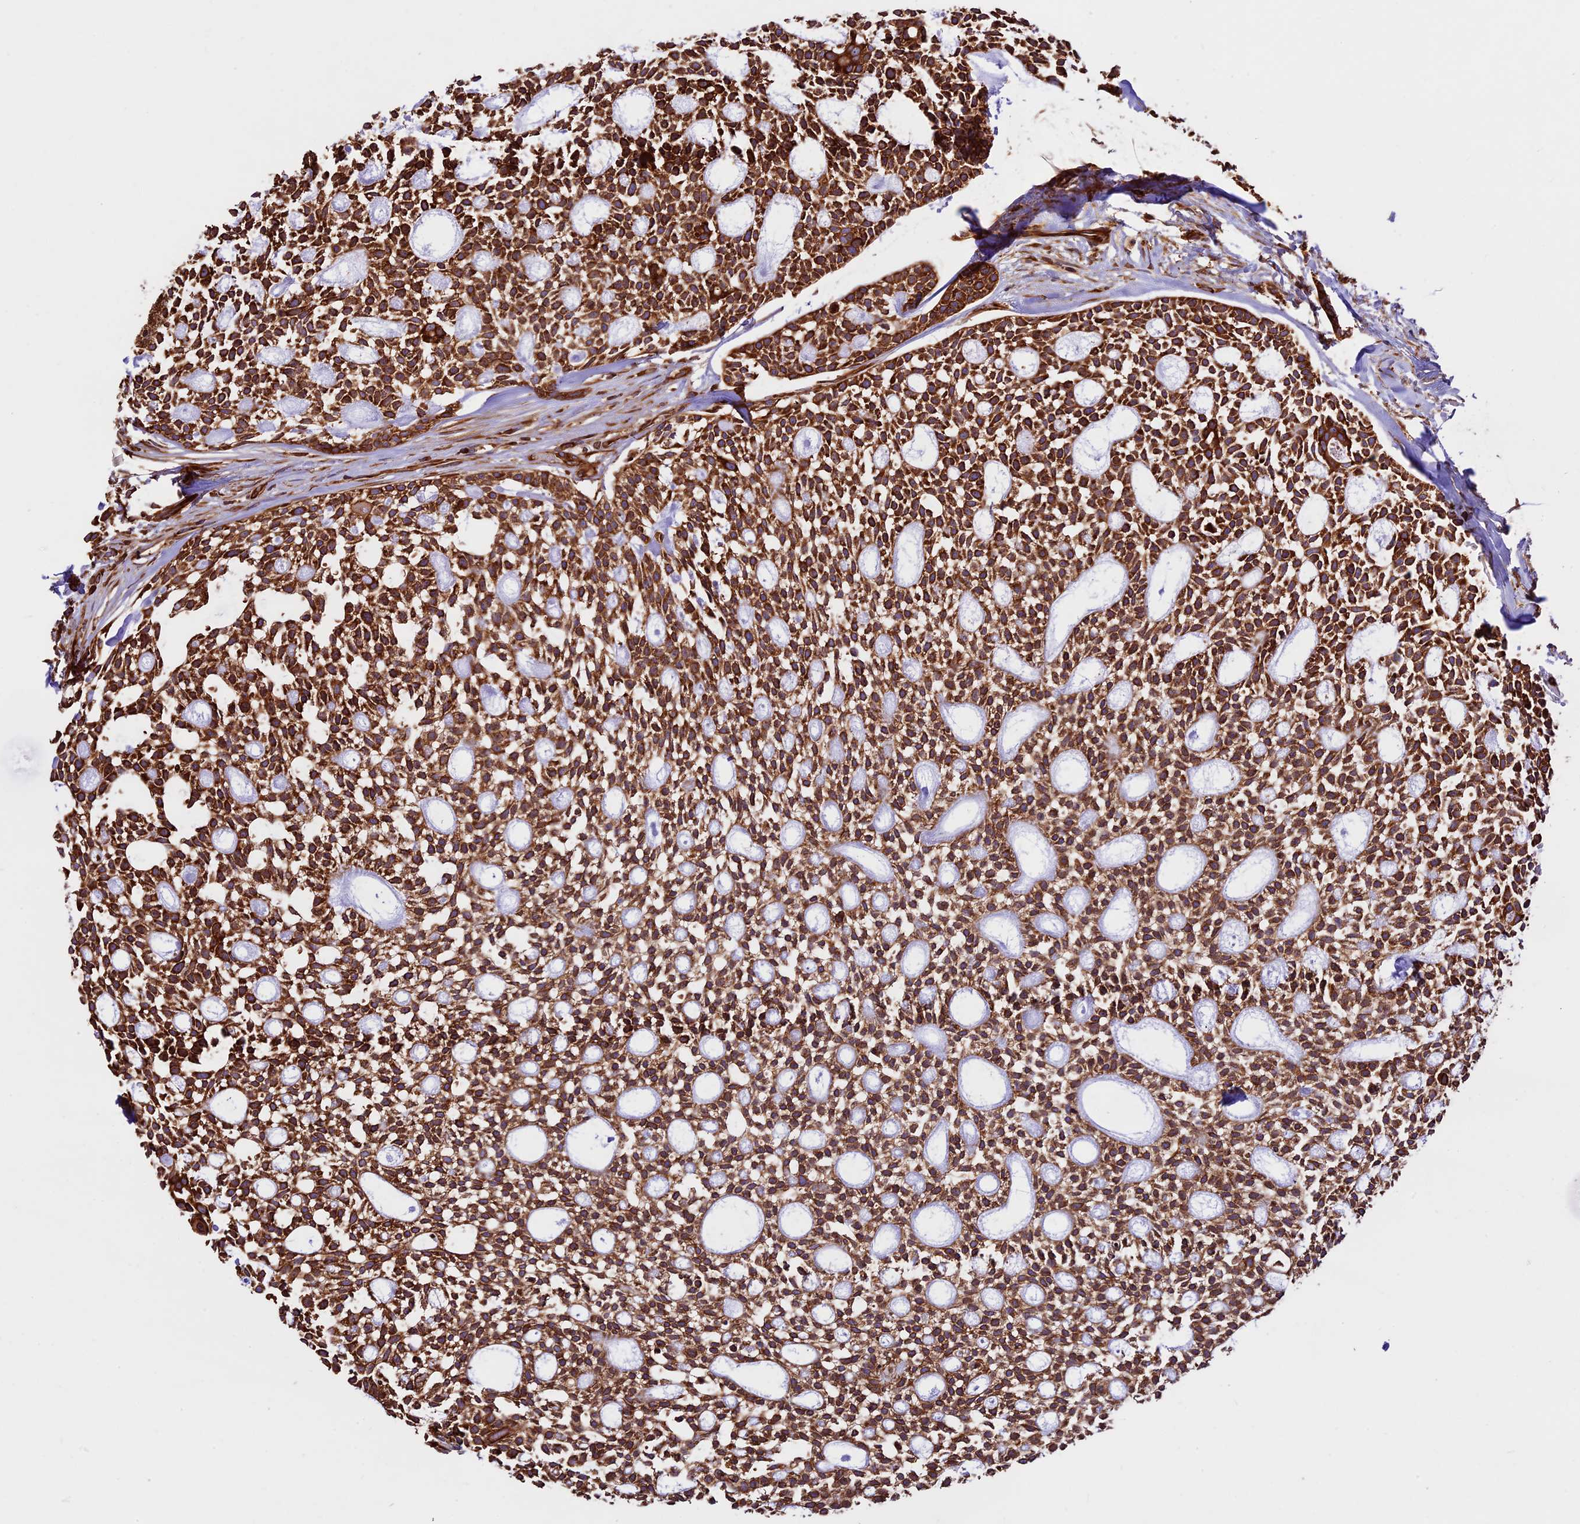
{"staining": {"intensity": "strong", "quantity": ">75%", "location": "cytoplasmic/membranous"}, "tissue": "head and neck cancer", "cell_type": "Tumor cells", "image_type": "cancer", "snomed": [{"axis": "morphology", "description": "Adenocarcinoma, NOS"}, {"axis": "topography", "description": "Subcutis"}, {"axis": "topography", "description": "Head-Neck"}], "caption": "IHC photomicrograph of neoplastic tissue: human head and neck adenocarcinoma stained using immunohistochemistry shows high levels of strong protein expression localized specifically in the cytoplasmic/membranous of tumor cells, appearing as a cytoplasmic/membranous brown color.", "gene": "KARS1", "patient": {"sex": "female", "age": 73}}